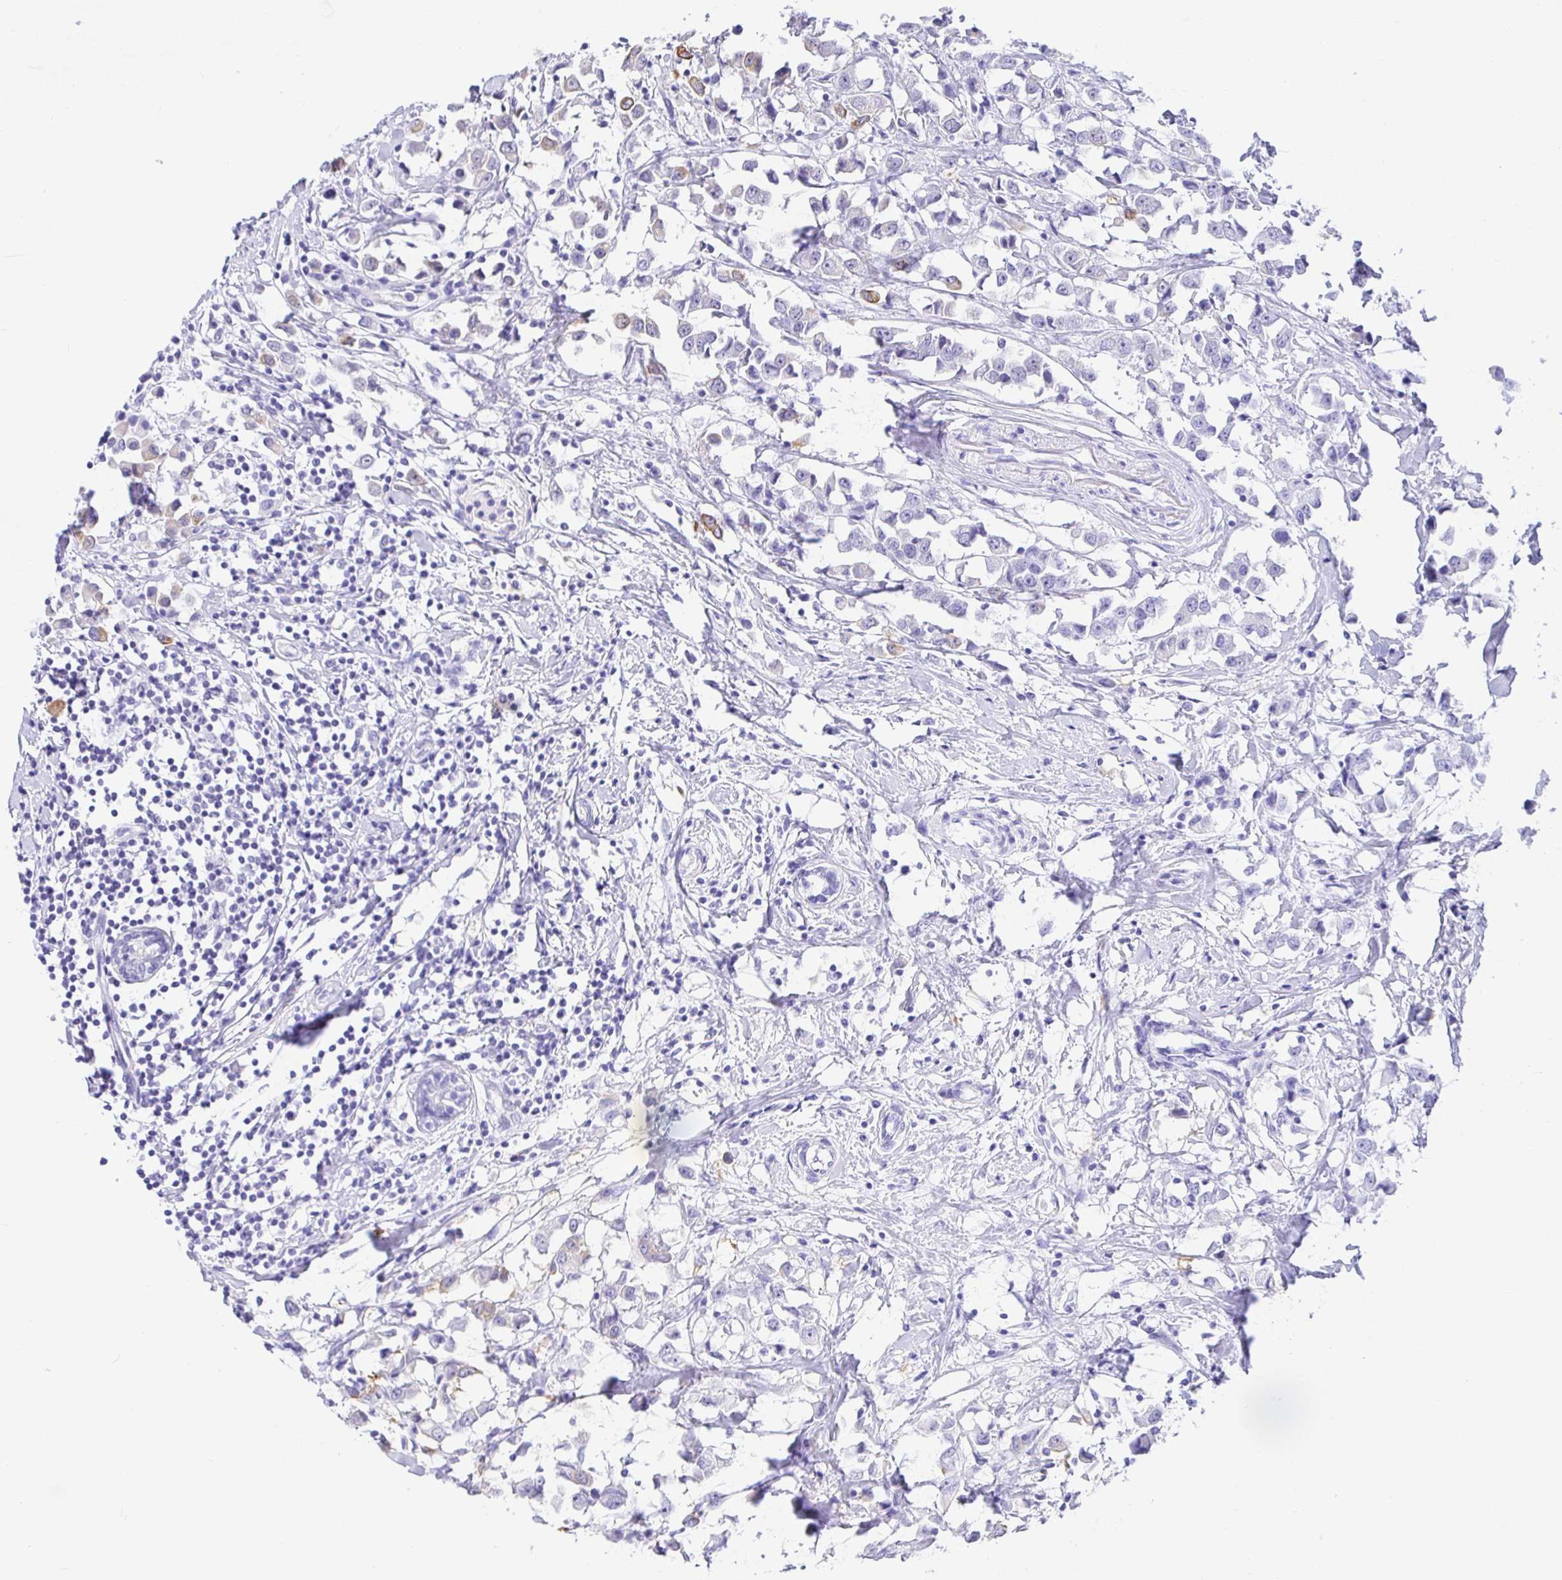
{"staining": {"intensity": "moderate", "quantity": "<25%", "location": "cytoplasmic/membranous"}, "tissue": "breast cancer", "cell_type": "Tumor cells", "image_type": "cancer", "snomed": [{"axis": "morphology", "description": "Duct carcinoma"}, {"axis": "topography", "description": "Breast"}], "caption": "Tumor cells reveal moderate cytoplasmic/membranous expression in about <25% of cells in breast cancer (infiltrating ductal carcinoma).", "gene": "EZHIP", "patient": {"sex": "female", "age": 61}}